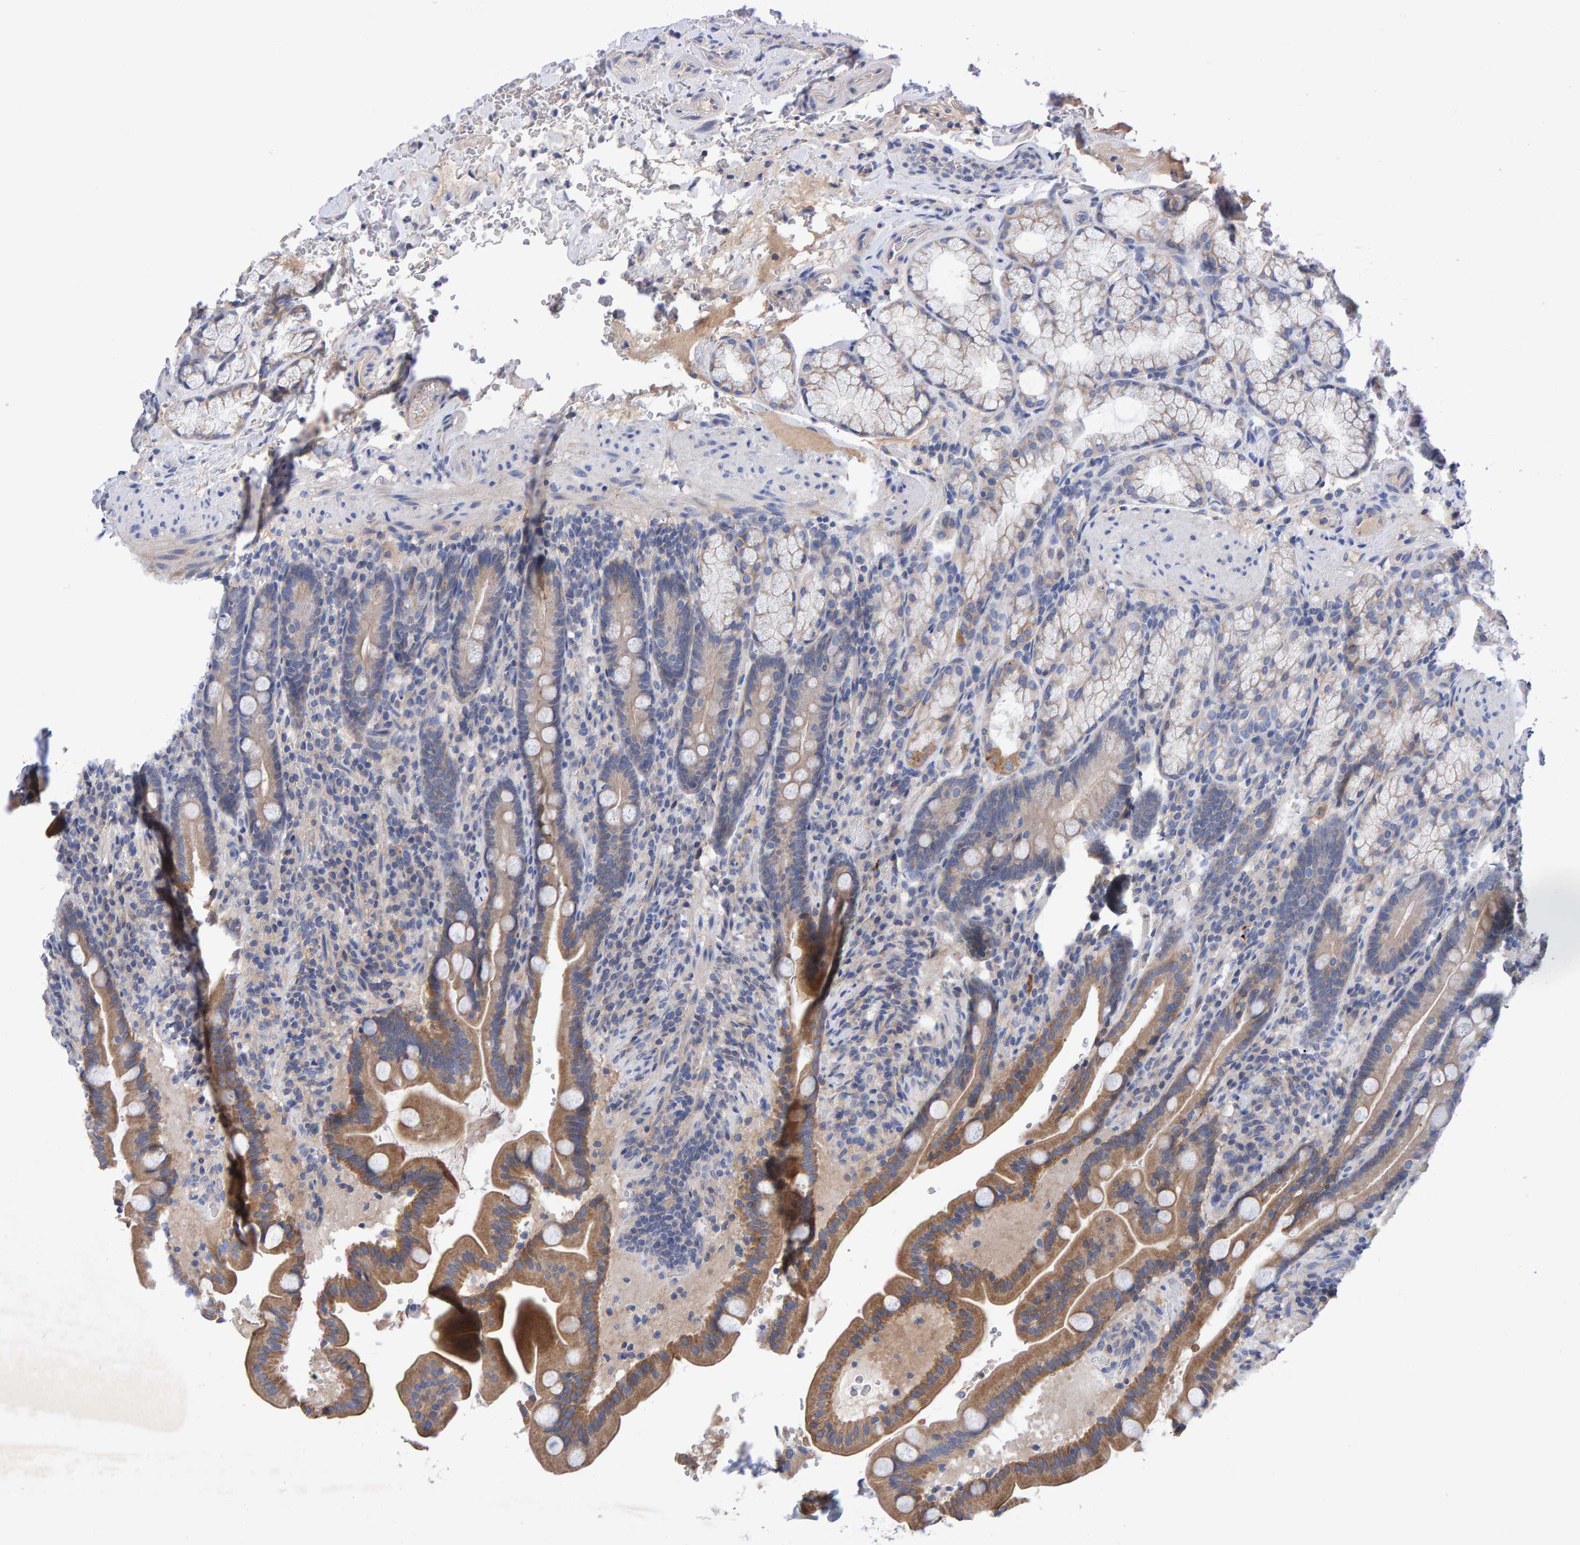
{"staining": {"intensity": "moderate", "quantity": "25%-75%", "location": "cytoplasmic/membranous"}, "tissue": "duodenum", "cell_type": "Glandular cells", "image_type": "normal", "snomed": [{"axis": "morphology", "description": "Normal tissue, NOS"}, {"axis": "topography", "description": "Duodenum"}], "caption": "This image shows IHC staining of normal human duodenum, with medium moderate cytoplasmic/membranous positivity in approximately 25%-75% of glandular cells.", "gene": "EFR3A", "patient": {"sex": "male", "age": 54}}